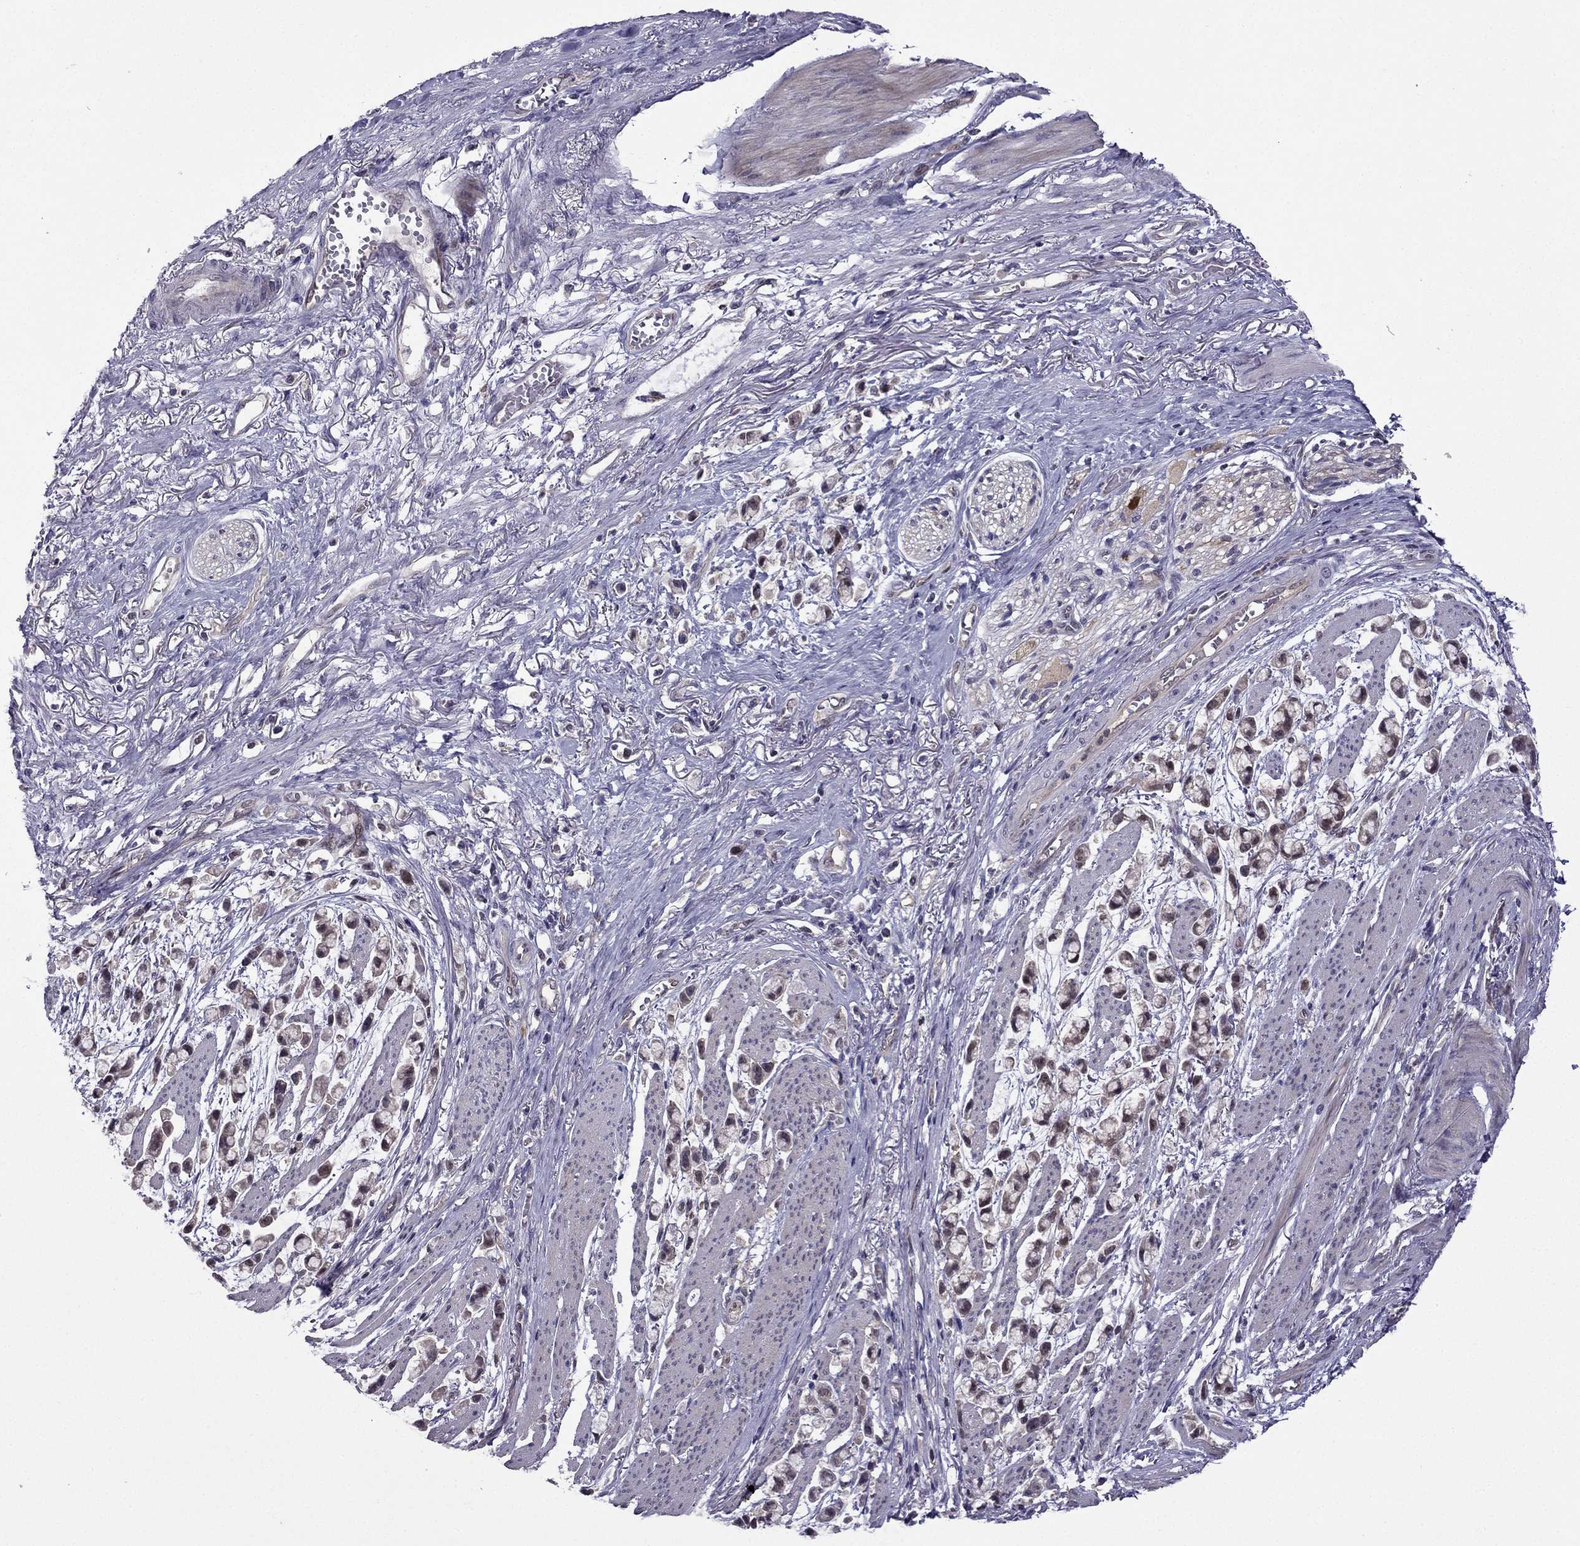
{"staining": {"intensity": "negative", "quantity": "none", "location": "none"}, "tissue": "stomach cancer", "cell_type": "Tumor cells", "image_type": "cancer", "snomed": [{"axis": "morphology", "description": "Adenocarcinoma, NOS"}, {"axis": "topography", "description": "Stomach"}], "caption": "Tumor cells show no significant staining in stomach cancer. The staining was performed using DAB to visualize the protein expression in brown, while the nuclei were stained in blue with hematoxylin (Magnification: 20x).", "gene": "CDK5", "patient": {"sex": "female", "age": 81}}